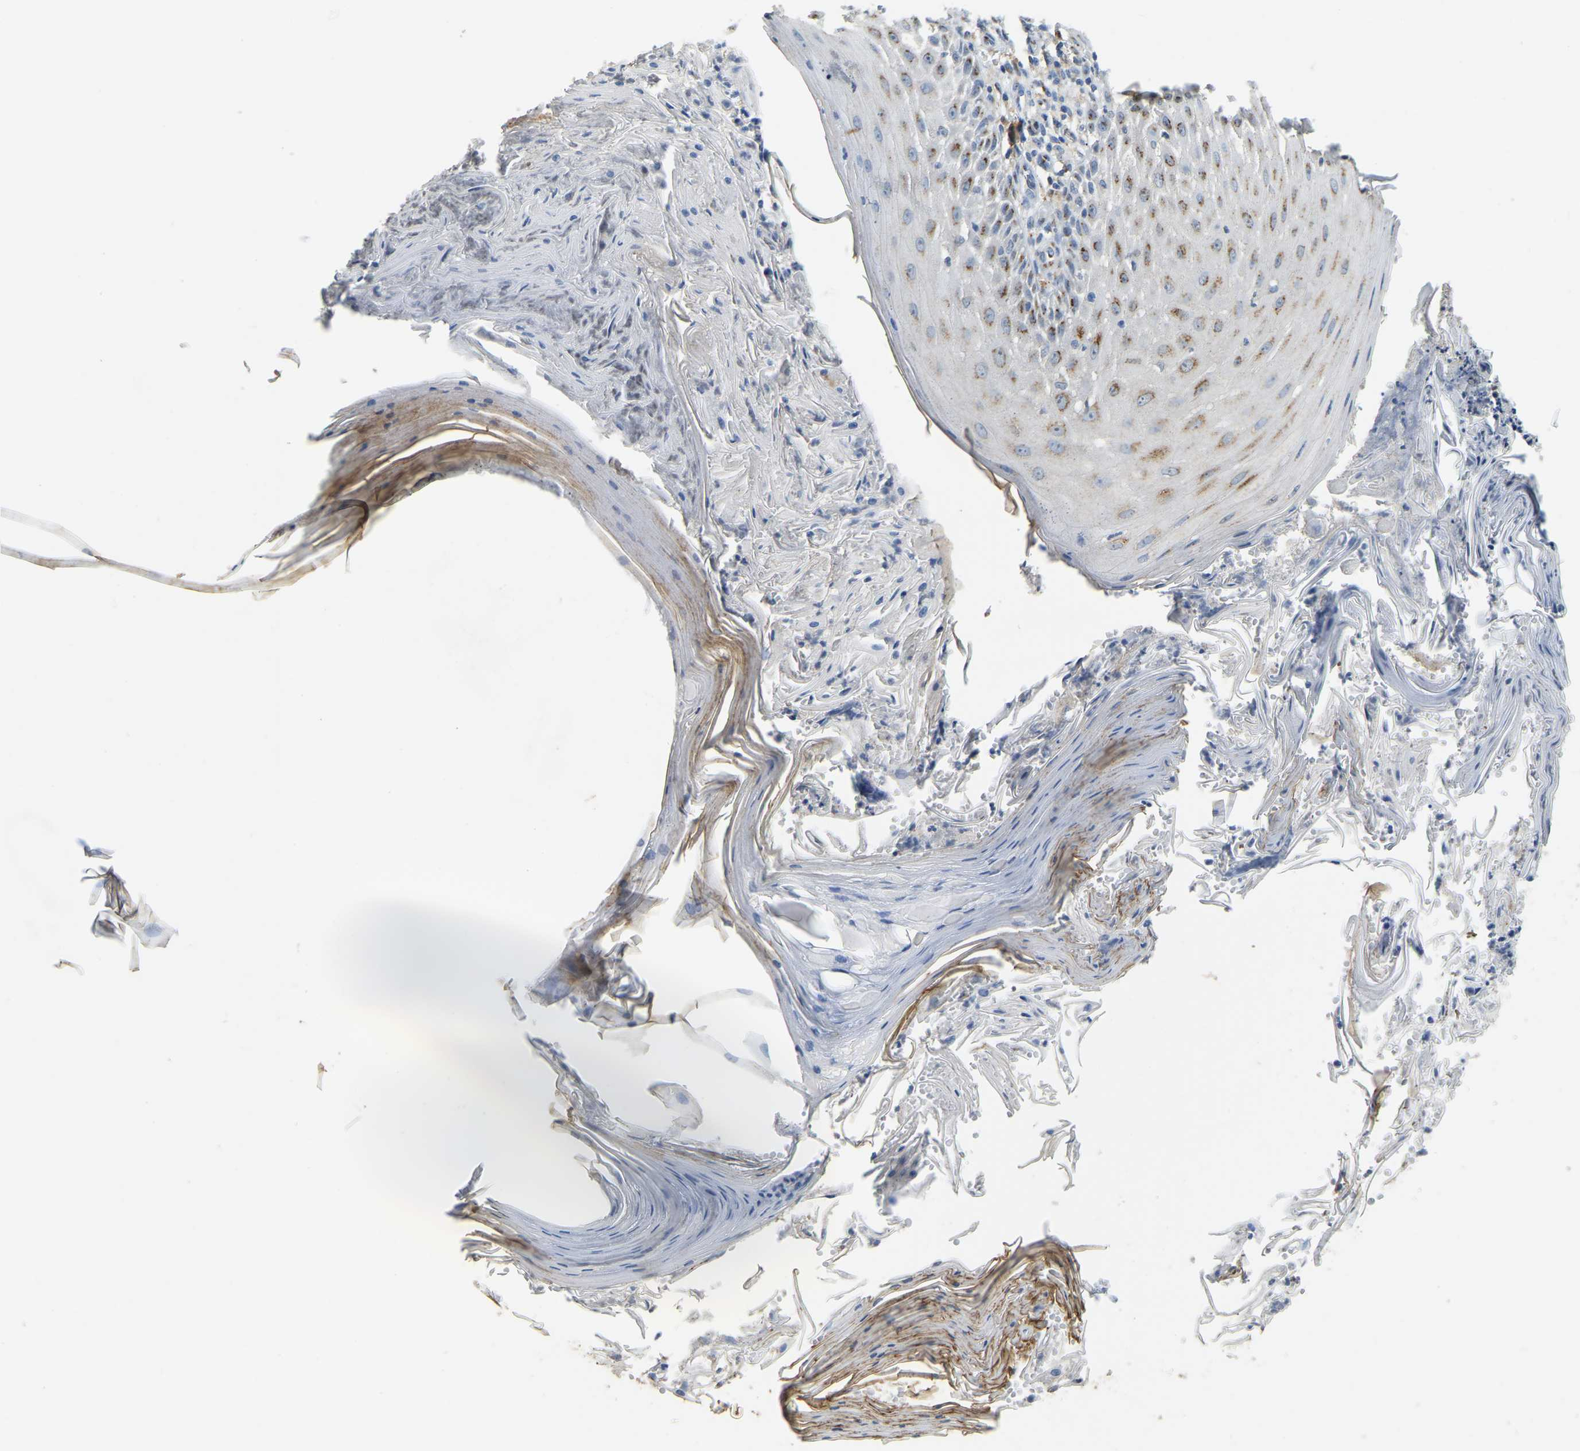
{"staining": {"intensity": "moderate", "quantity": "25%-75%", "location": "cytoplasmic/membranous"}, "tissue": "skin cancer", "cell_type": "Tumor cells", "image_type": "cancer", "snomed": [{"axis": "morphology", "description": "Squamous cell carcinoma, NOS"}, {"axis": "topography", "description": "Skin"}], "caption": "Human squamous cell carcinoma (skin) stained with a brown dye displays moderate cytoplasmic/membranous positive staining in about 25%-75% of tumor cells.", "gene": "FAM174A", "patient": {"sex": "female", "age": 73}}